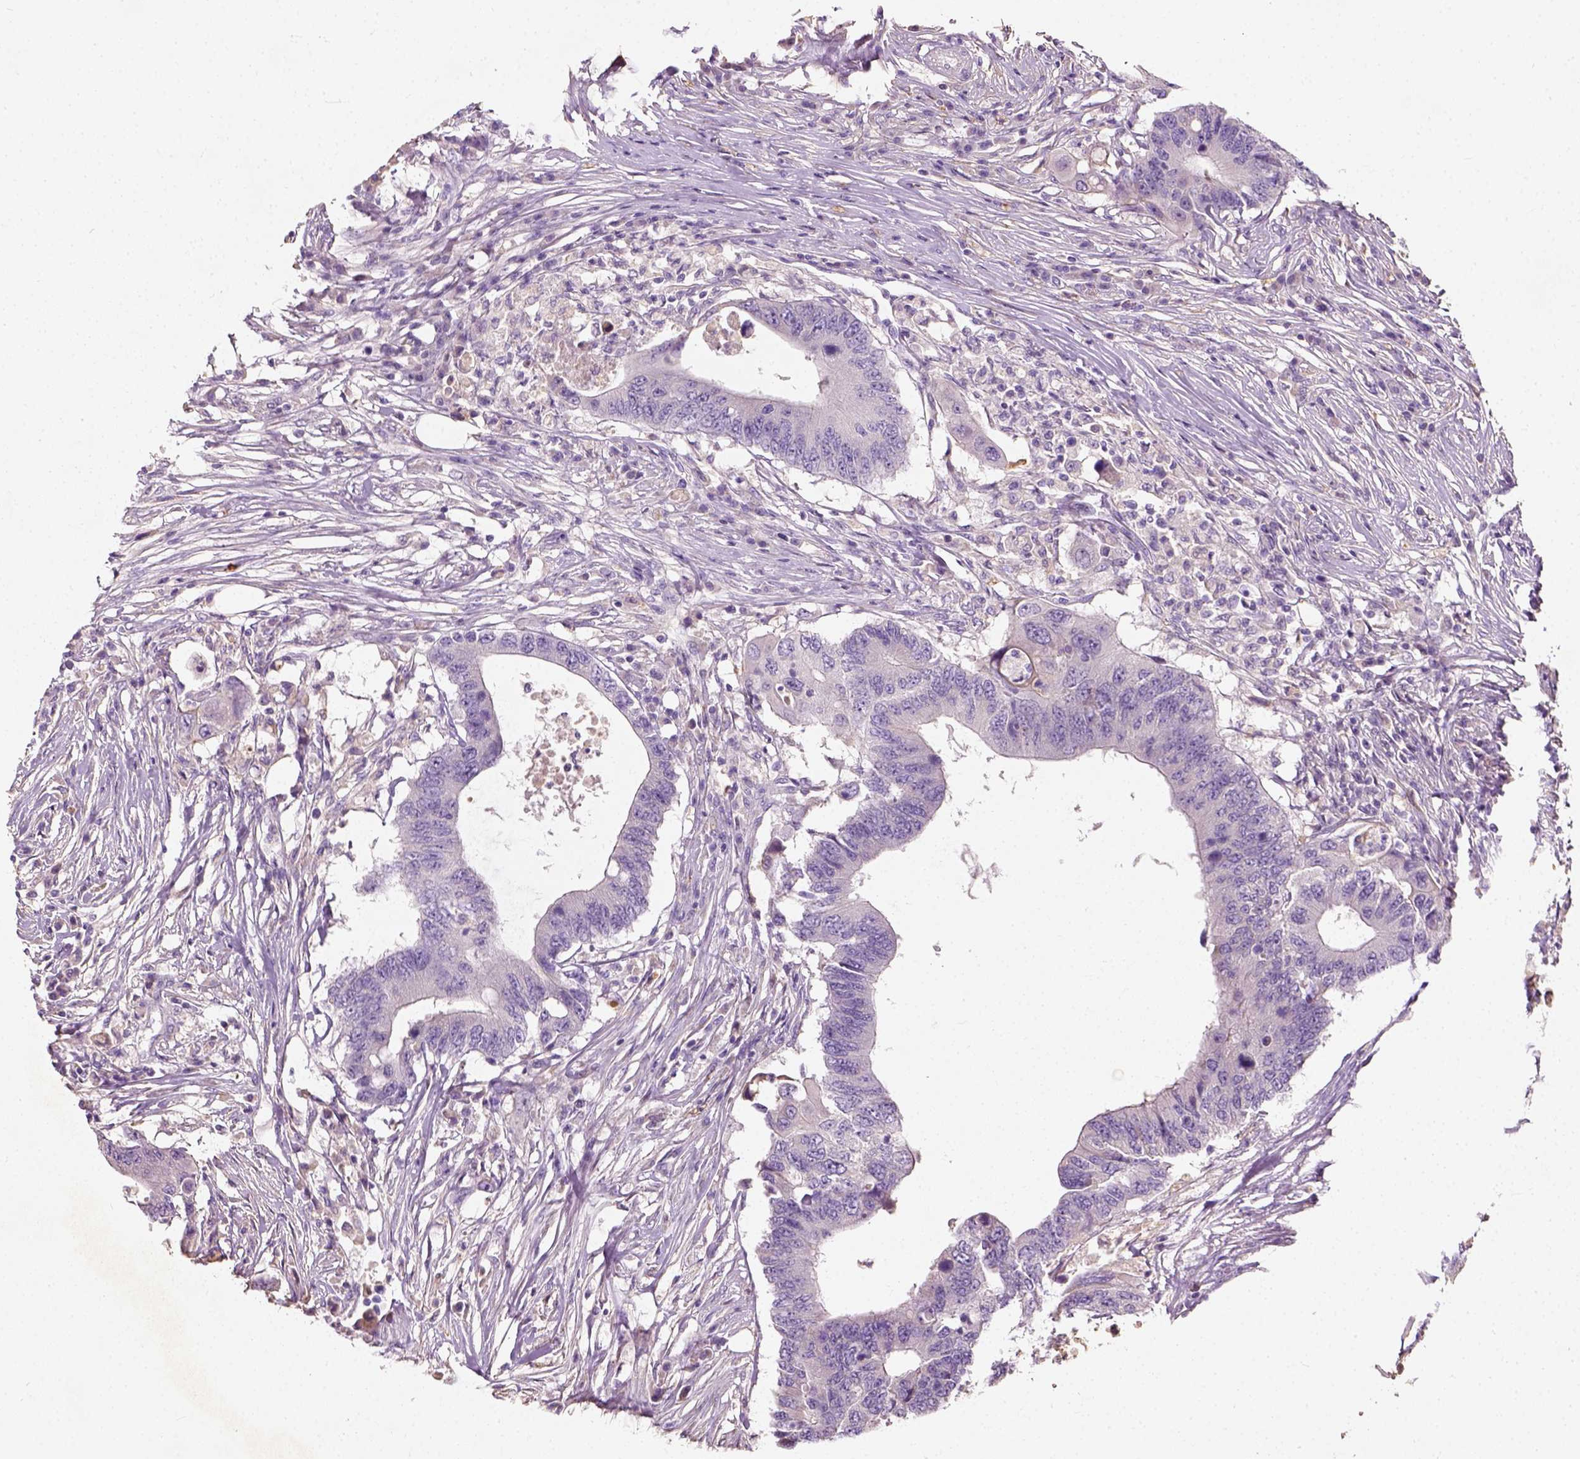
{"staining": {"intensity": "negative", "quantity": "none", "location": "none"}, "tissue": "colorectal cancer", "cell_type": "Tumor cells", "image_type": "cancer", "snomed": [{"axis": "morphology", "description": "Adenocarcinoma, NOS"}, {"axis": "topography", "description": "Colon"}], "caption": "Tumor cells are negative for brown protein staining in colorectal cancer.", "gene": "DHCR24", "patient": {"sex": "male", "age": 71}}